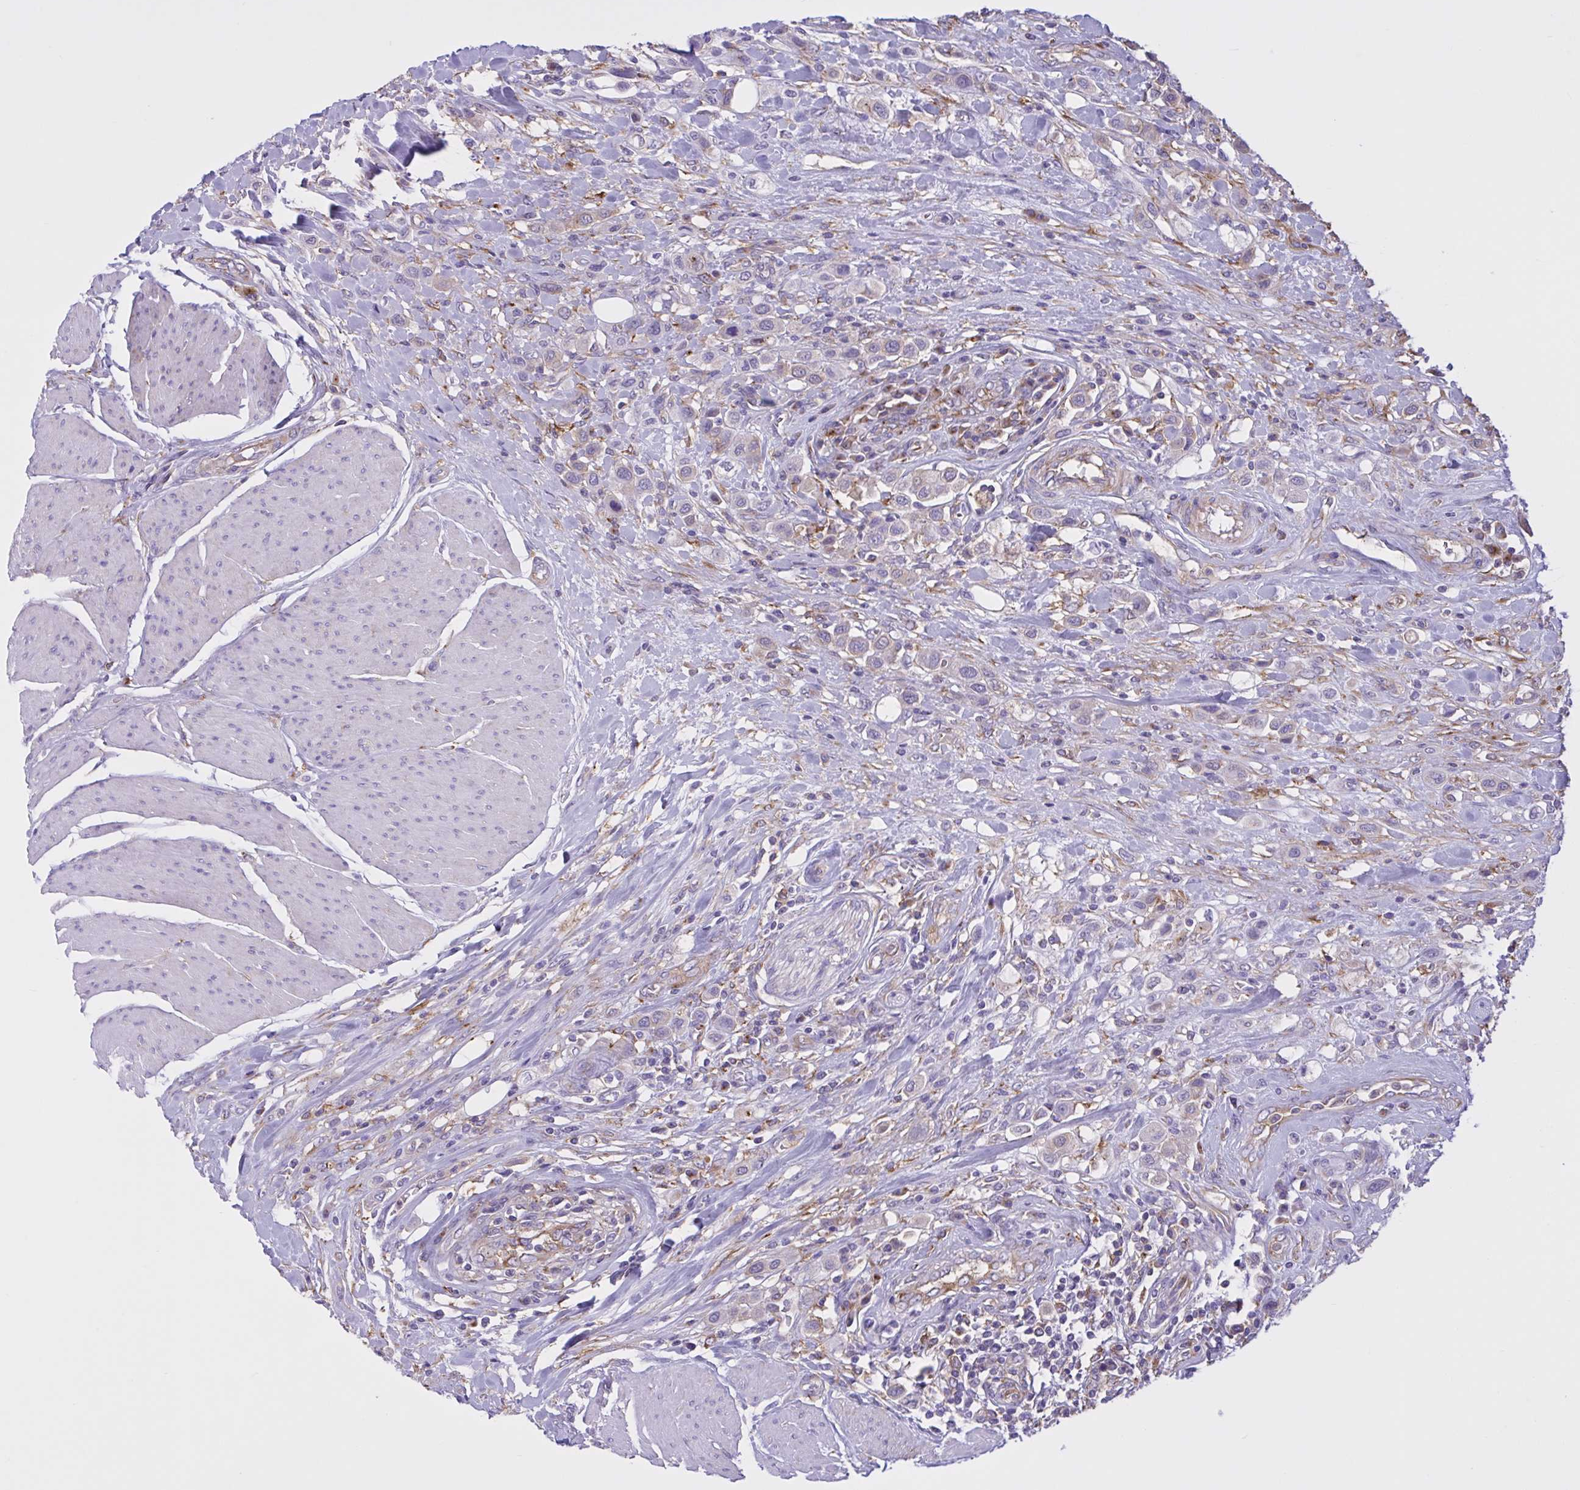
{"staining": {"intensity": "negative", "quantity": "none", "location": "none"}, "tissue": "urothelial cancer", "cell_type": "Tumor cells", "image_type": "cancer", "snomed": [{"axis": "morphology", "description": "Urothelial carcinoma, High grade"}, {"axis": "topography", "description": "Urinary bladder"}], "caption": "High power microscopy histopathology image of an IHC image of urothelial cancer, revealing no significant positivity in tumor cells.", "gene": "OR51M1", "patient": {"sex": "male", "age": 50}}